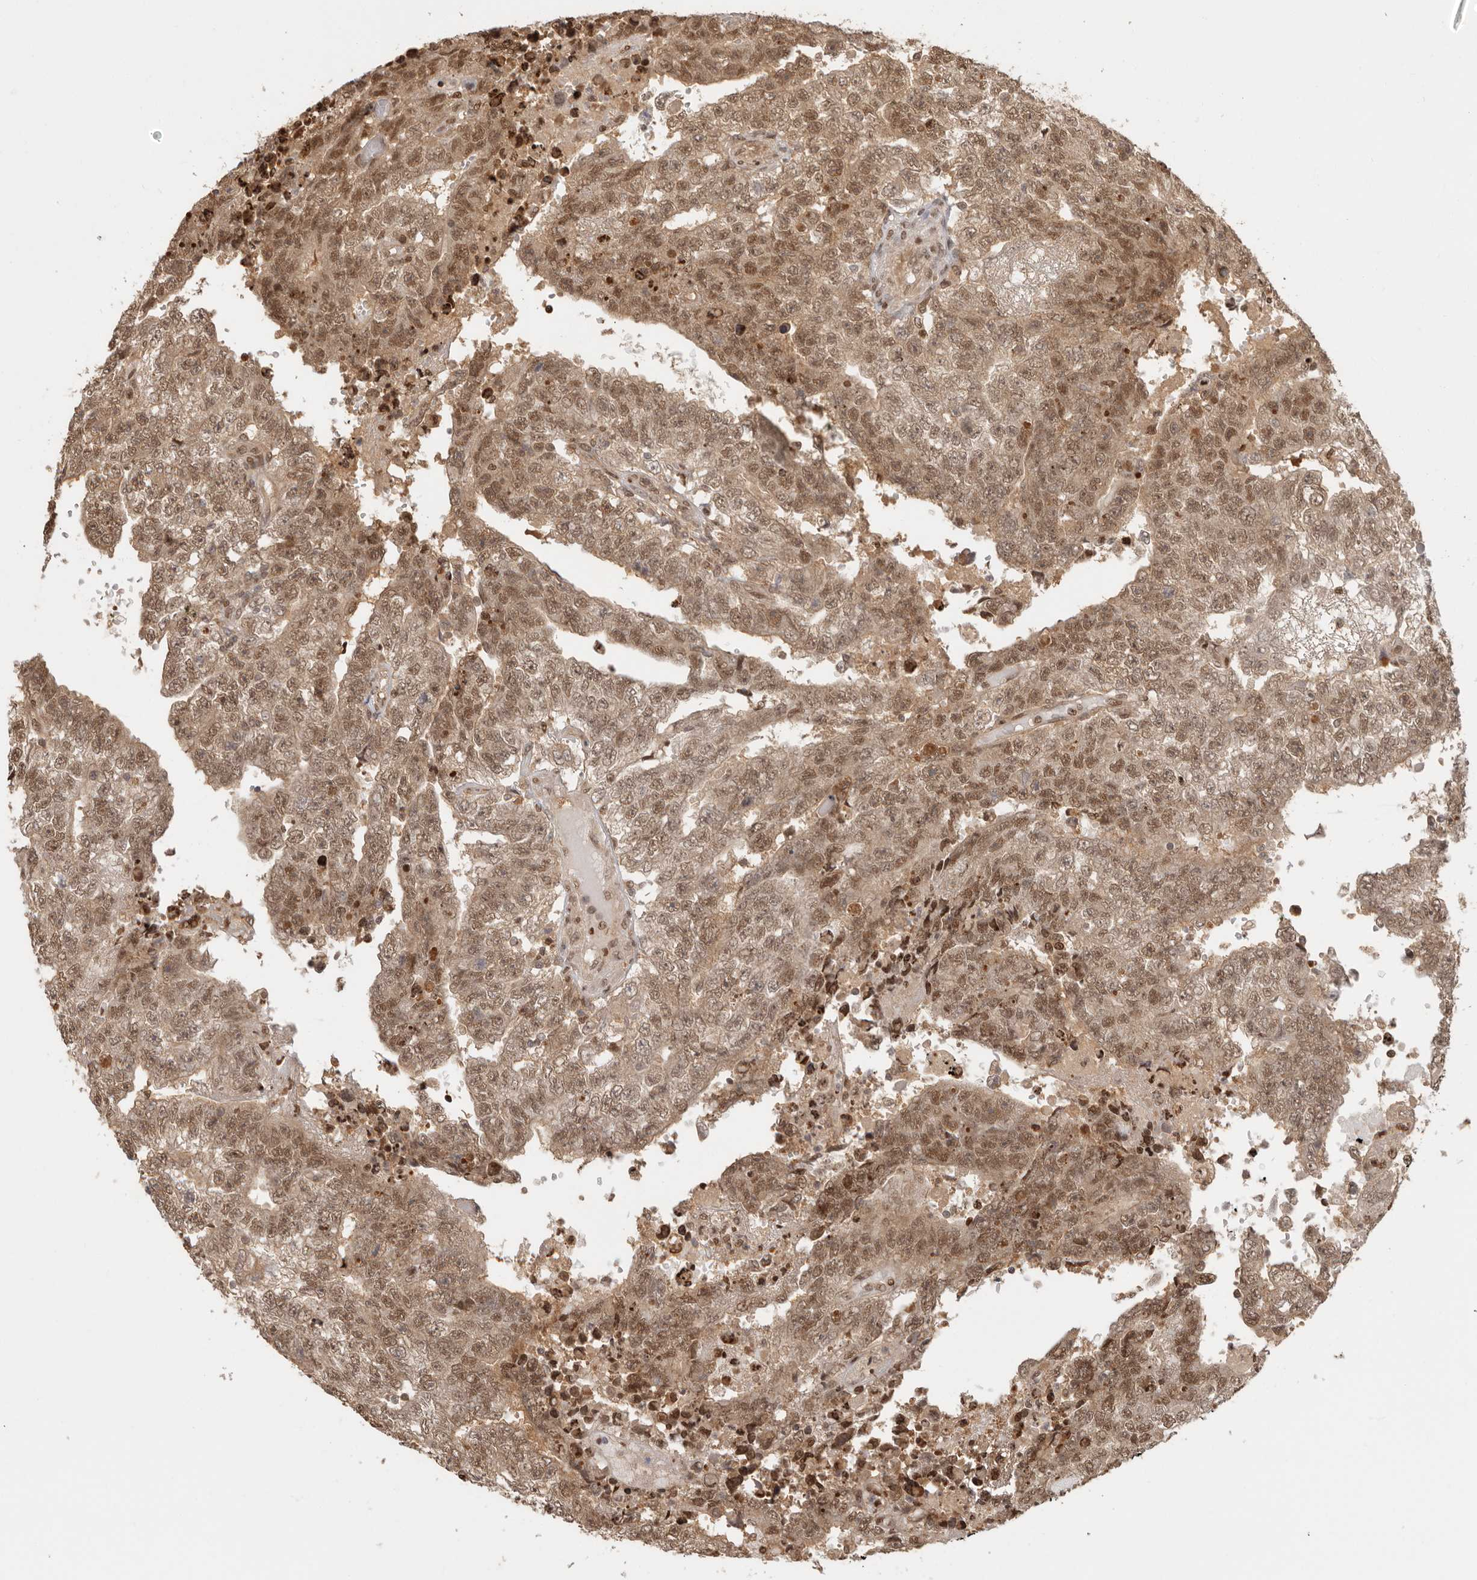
{"staining": {"intensity": "moderate", "quantity": ">75%", "location": "cytoplasmic/membranous,nuclear"}, "tissue": "testis cancer", "cell_type": "Tumor cells", "image_type": "cancer", "snomed": [{"axis": "morphology", "description": "Carcinoma, Embryonal, NOS"}, {"axis": "topography", "description": "Testis"}], "caption": "Moderate cytoplasmic/membranous and nuclear protein staining is appreciated in about >75% of tumor cells in embryonal carcinoma (testis). The protein of interest is shown in brown color, while the nuclei are stained blue.", "gene": "PSMA5", "patient": {"sex": "male", "age": 25}}